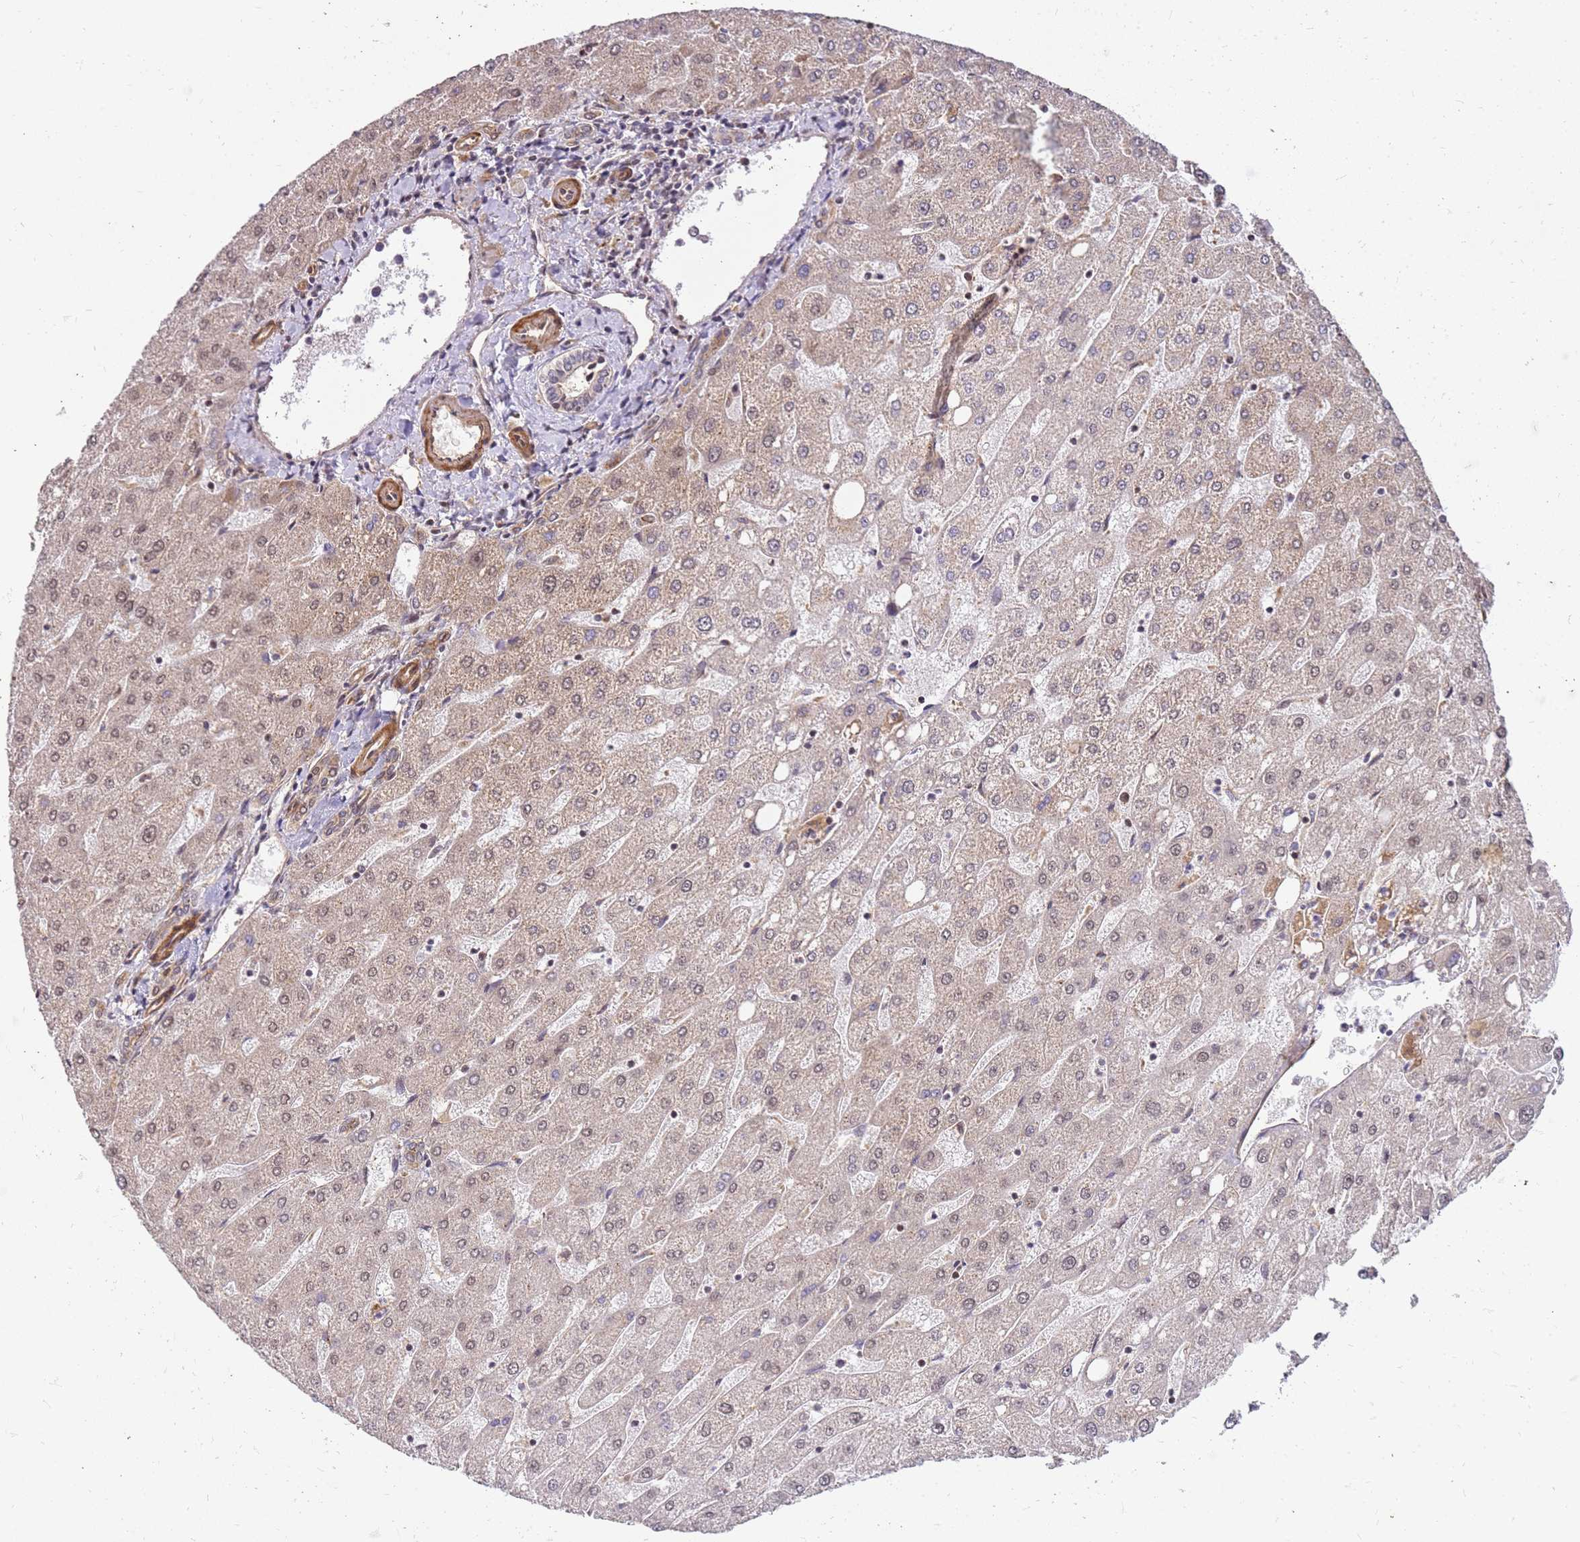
{"staining": {"intensity": "weak", "quantity": "25%-75%", "location": "cytoplasmic/membranous"}, "tissue": "liver", "cell_type": "Cholangiocytes", "image_type": "normal", "snomed": [{"axis": "morphology", "description": "Normal tissue, NOS"}, {"axis": "topography", "description": "Liver"}], "caption": "Unremarkable liver was stained to show a protein in brown. There is low levels of weak cytoplasmic/membranous expression in about 25%-75% of cholangiocytes. Ihc stains the protein in brown and the nuclei are stained blue.", "gene": "ST18", "patient": {"sex": "male", "age": 67}}